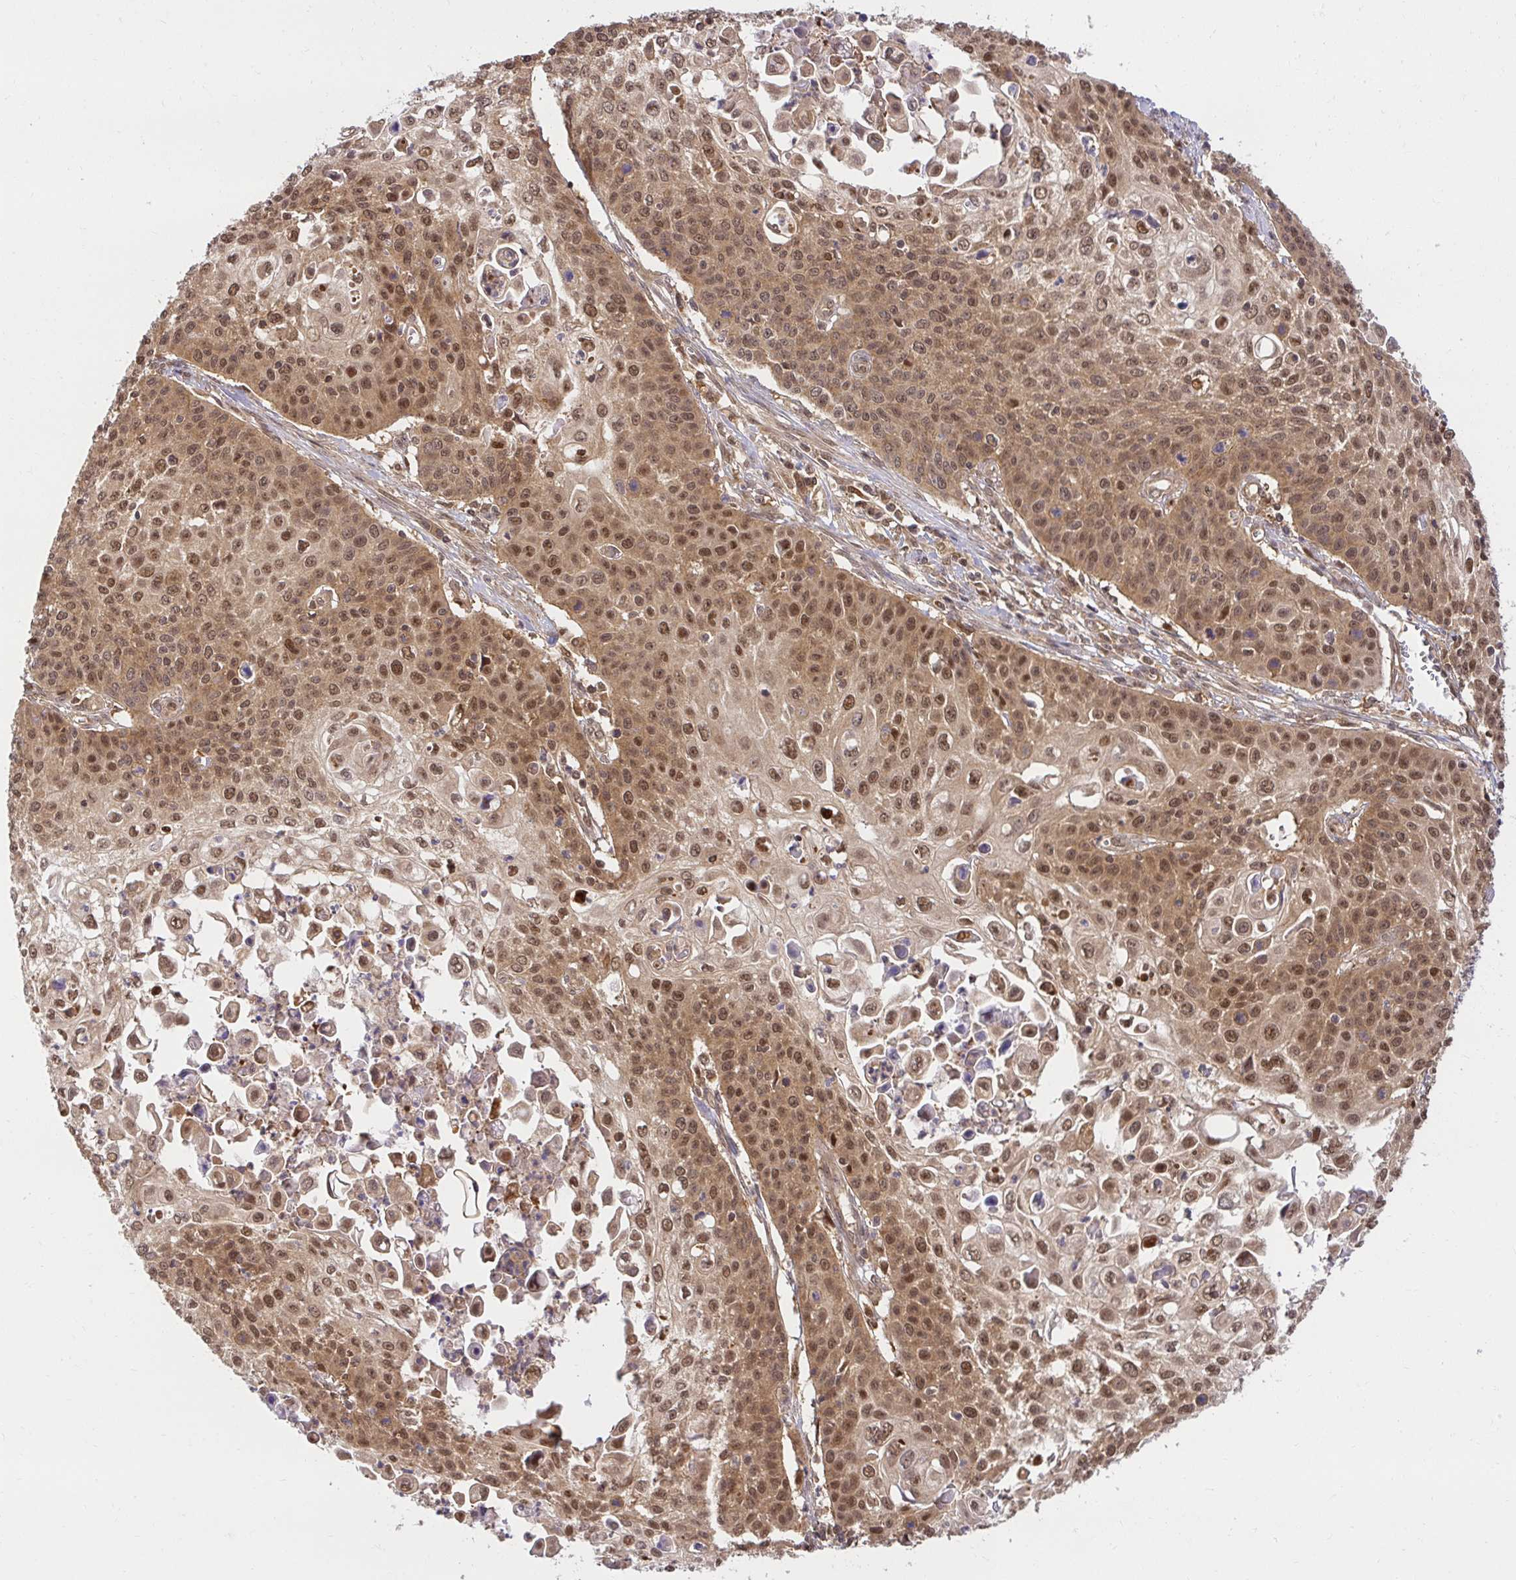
{"staining": {"intensity": "moderate", "quantity": ">75%", "location": "cytoplasmic/membranous,nuclear"}, "tissue": "cervical cancer", "cell_type": "Tumor cells", "image_type": "cancer", "snomed": [{"axis": "morphology", "description": "Squamous cell carcinoma, NOS"}, {"axis": "topography", "description": "Cervix"}], "caption": "Immunohistochemistry staining of cervical cancer, which displays medium levels of moderate cytoplasmic/membranous and nuclear expression in about >75% of tumor cells indicating moderate cytoplasmic/membranous and nuclear protein expression. The staining was performed using DAB (3,3'-diaminobenzidine) (brown) for protein detection and nuclei were counterstained in hematoxylin (blue).", "gene": "PSMA4", "patient": {"sex": "female", "age": 65}}